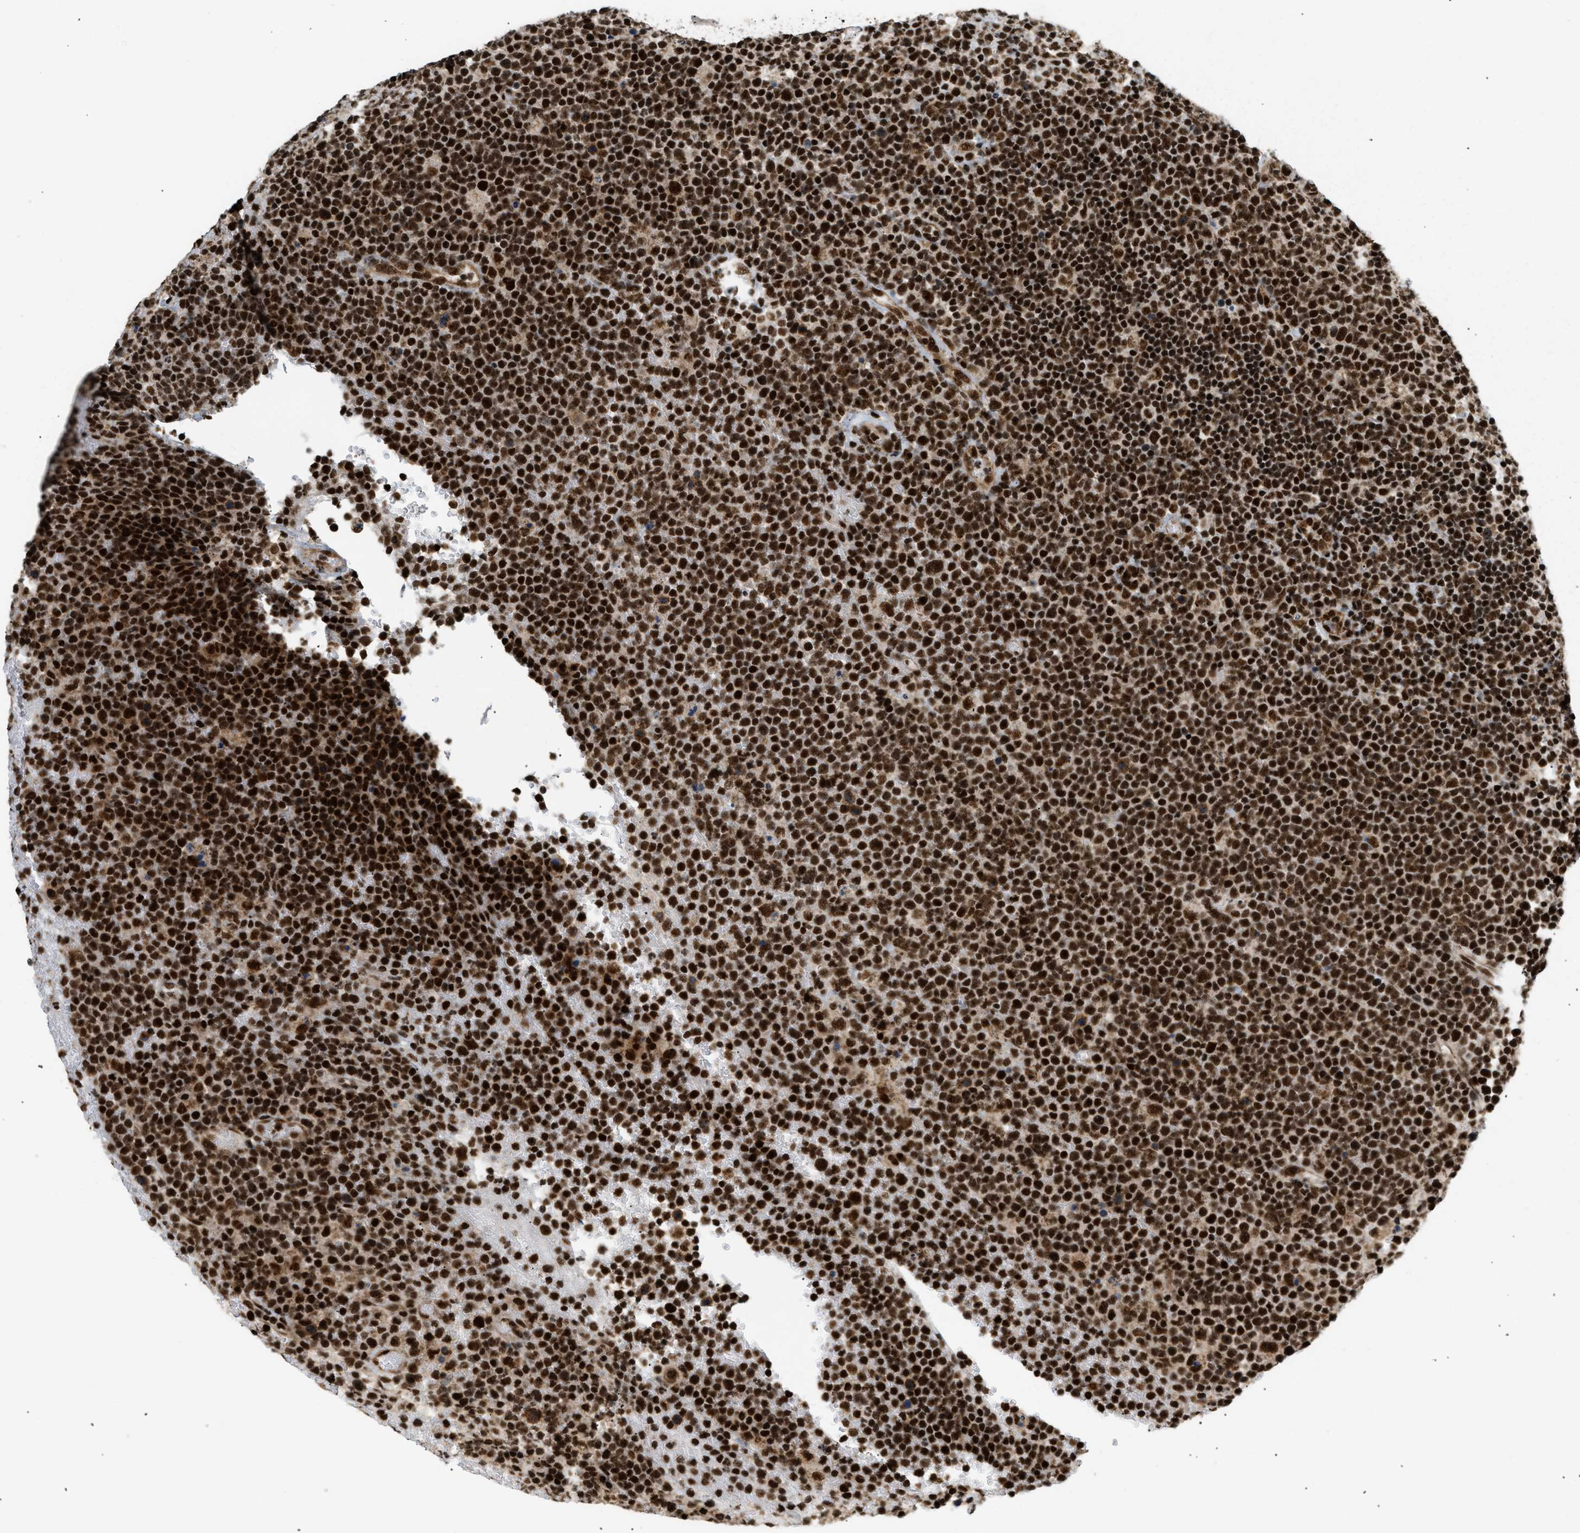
{"staining": {"intensity": "strong", "quantity": ">75%", "location": "nuclear"}, "tissue": "lymphoma", "cell_type": "Tumor cells", "image_type": "cancer", "snomed": [{"axis": "morphology", "description": "Malignant lymphoma, non-Hodgkin's type, High grade"}, {"axis": "topography", "description": "Lymph node"}], "caption": "Protein staining of high-grade malignant lymphoma, non-Hodgkin's type tissue shows strong nuclear positivity in about >75% of tumor cells.", "gene": "RBM5", "patient": {"sex": "male", "age": 61}}